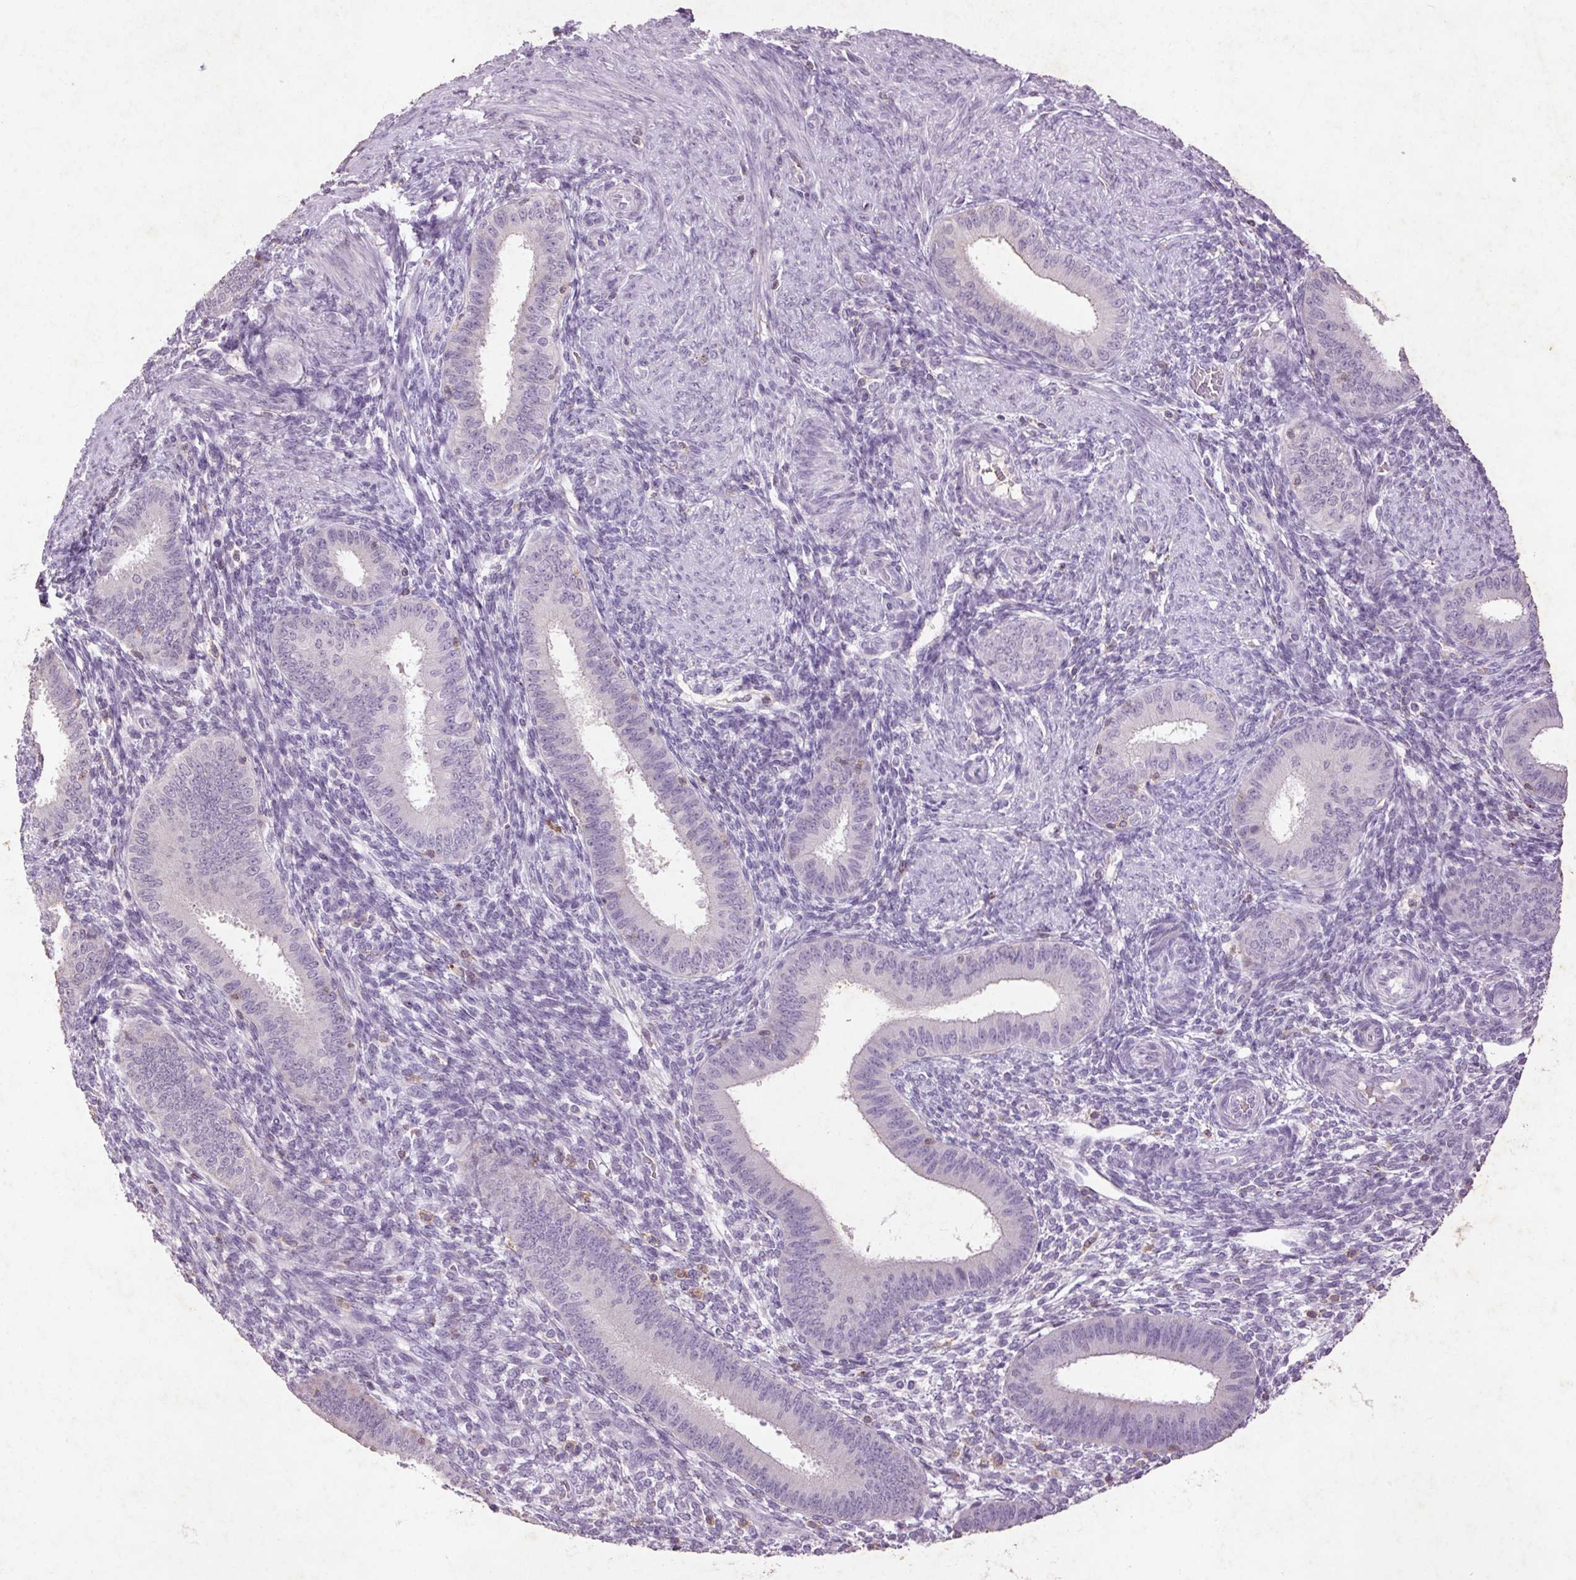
{"staining": {"intensity": "negative", "quantity": "none", "location": "none"}, "tissue": "endometrium", "cell_type": "Cells in endometrial stroma", "image_type": "normal", "snomed": [{"axis": "morphology", "description": "Normal tissue, NOS"}, {"axis": "topography", "description": "Endometrium"}], "caption": "Immunohistochemical staining of unremarkable human endometrium shows no significant staining in cells in endometrial stroma.", "gene": "FNDC7", "patient": {"sex": "female", "age": 39}}